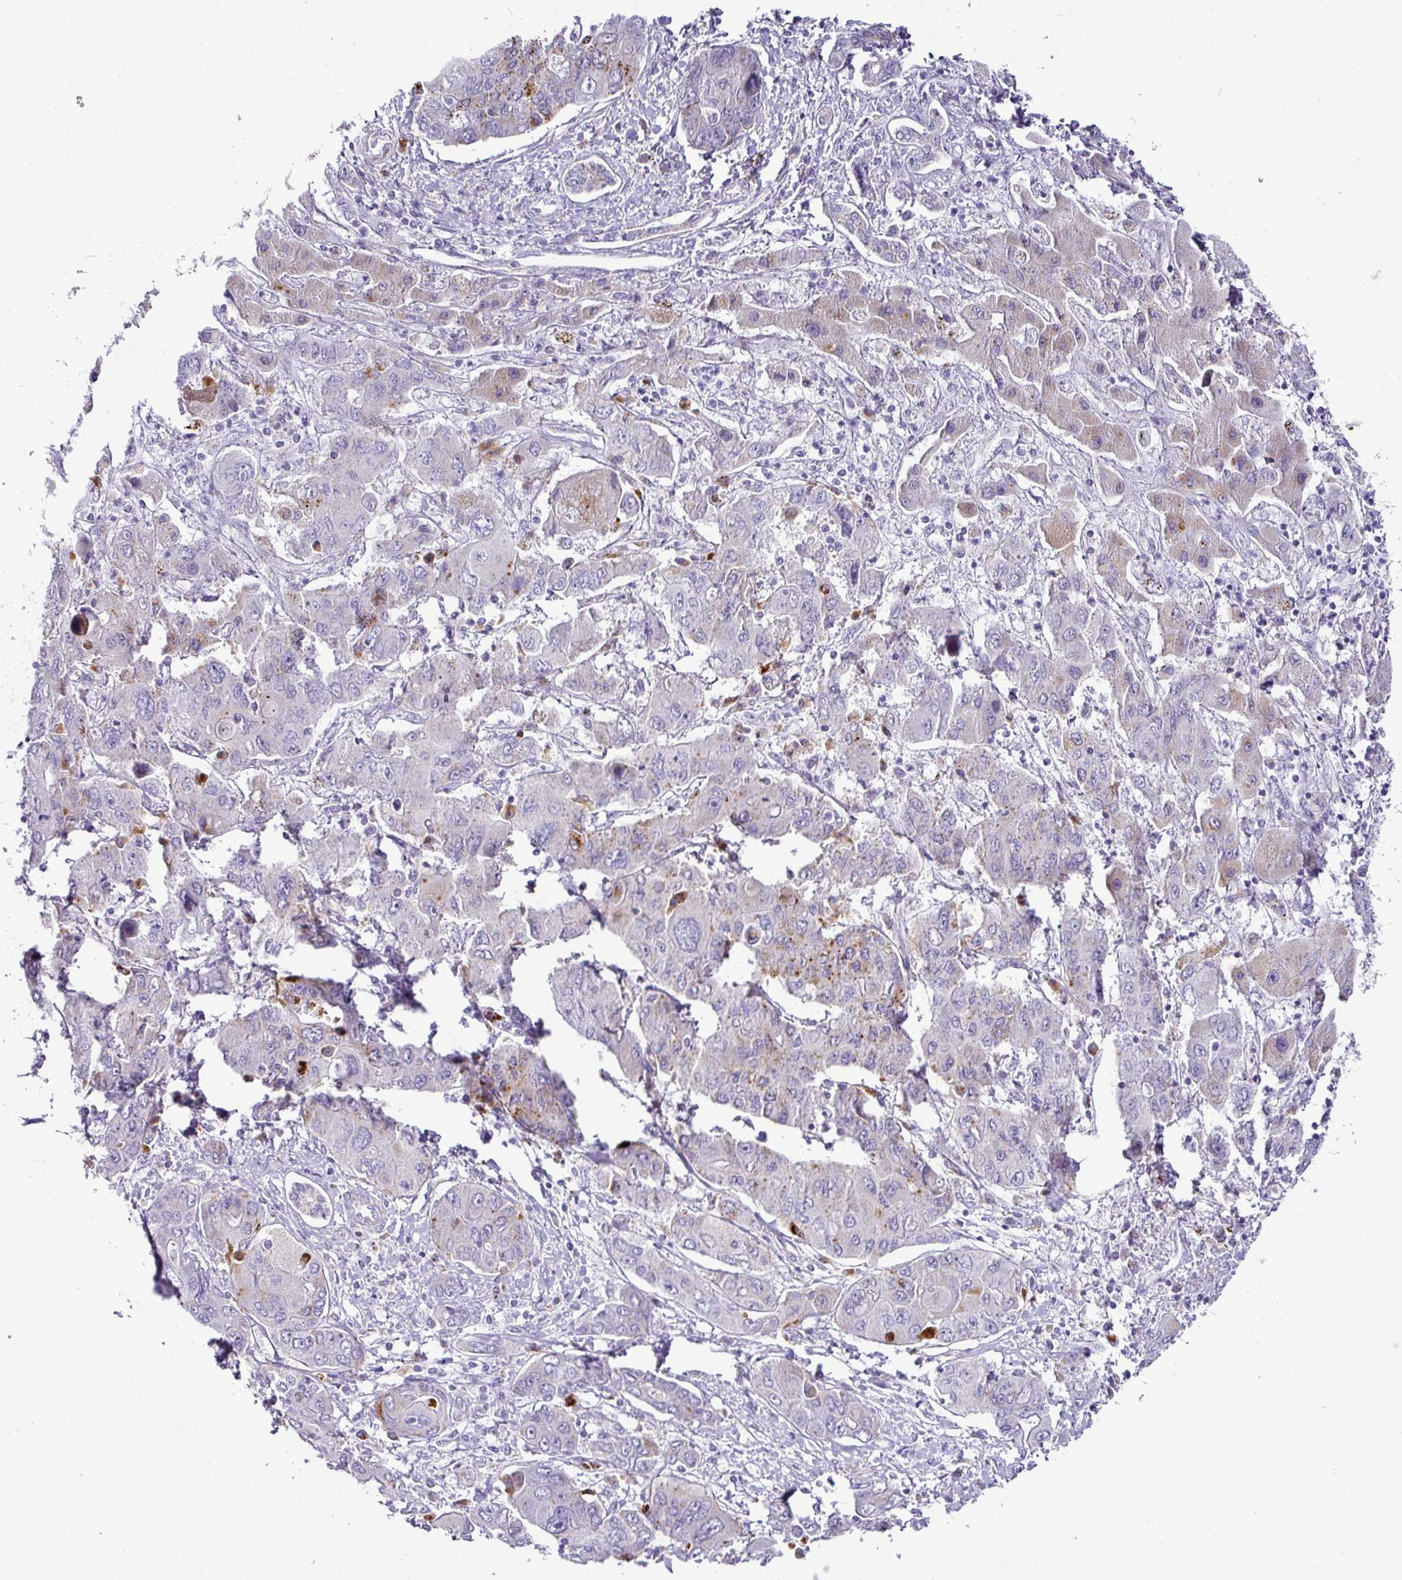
{"staining": {"intensity": "moderate", "quantity": "<25%", "location": "cytoplasmic/membranous"}, "tissue": "liver cancer", "cell_type": "Tumor cells", "image_type": "cancer", "snomed": [{"axis": "morphology", "description": "Cholangiocarcinoma"}, {"axis": "topography", "description": "Liver"}], "caption": "The immunohistochemical stain shows moderate cytoplasmic/membranous staining in tumor cells of cholangiocarcinoma (liver) tissue.", "gene": "PGAP4", "patient": {"sex": "male", "age": 67}}